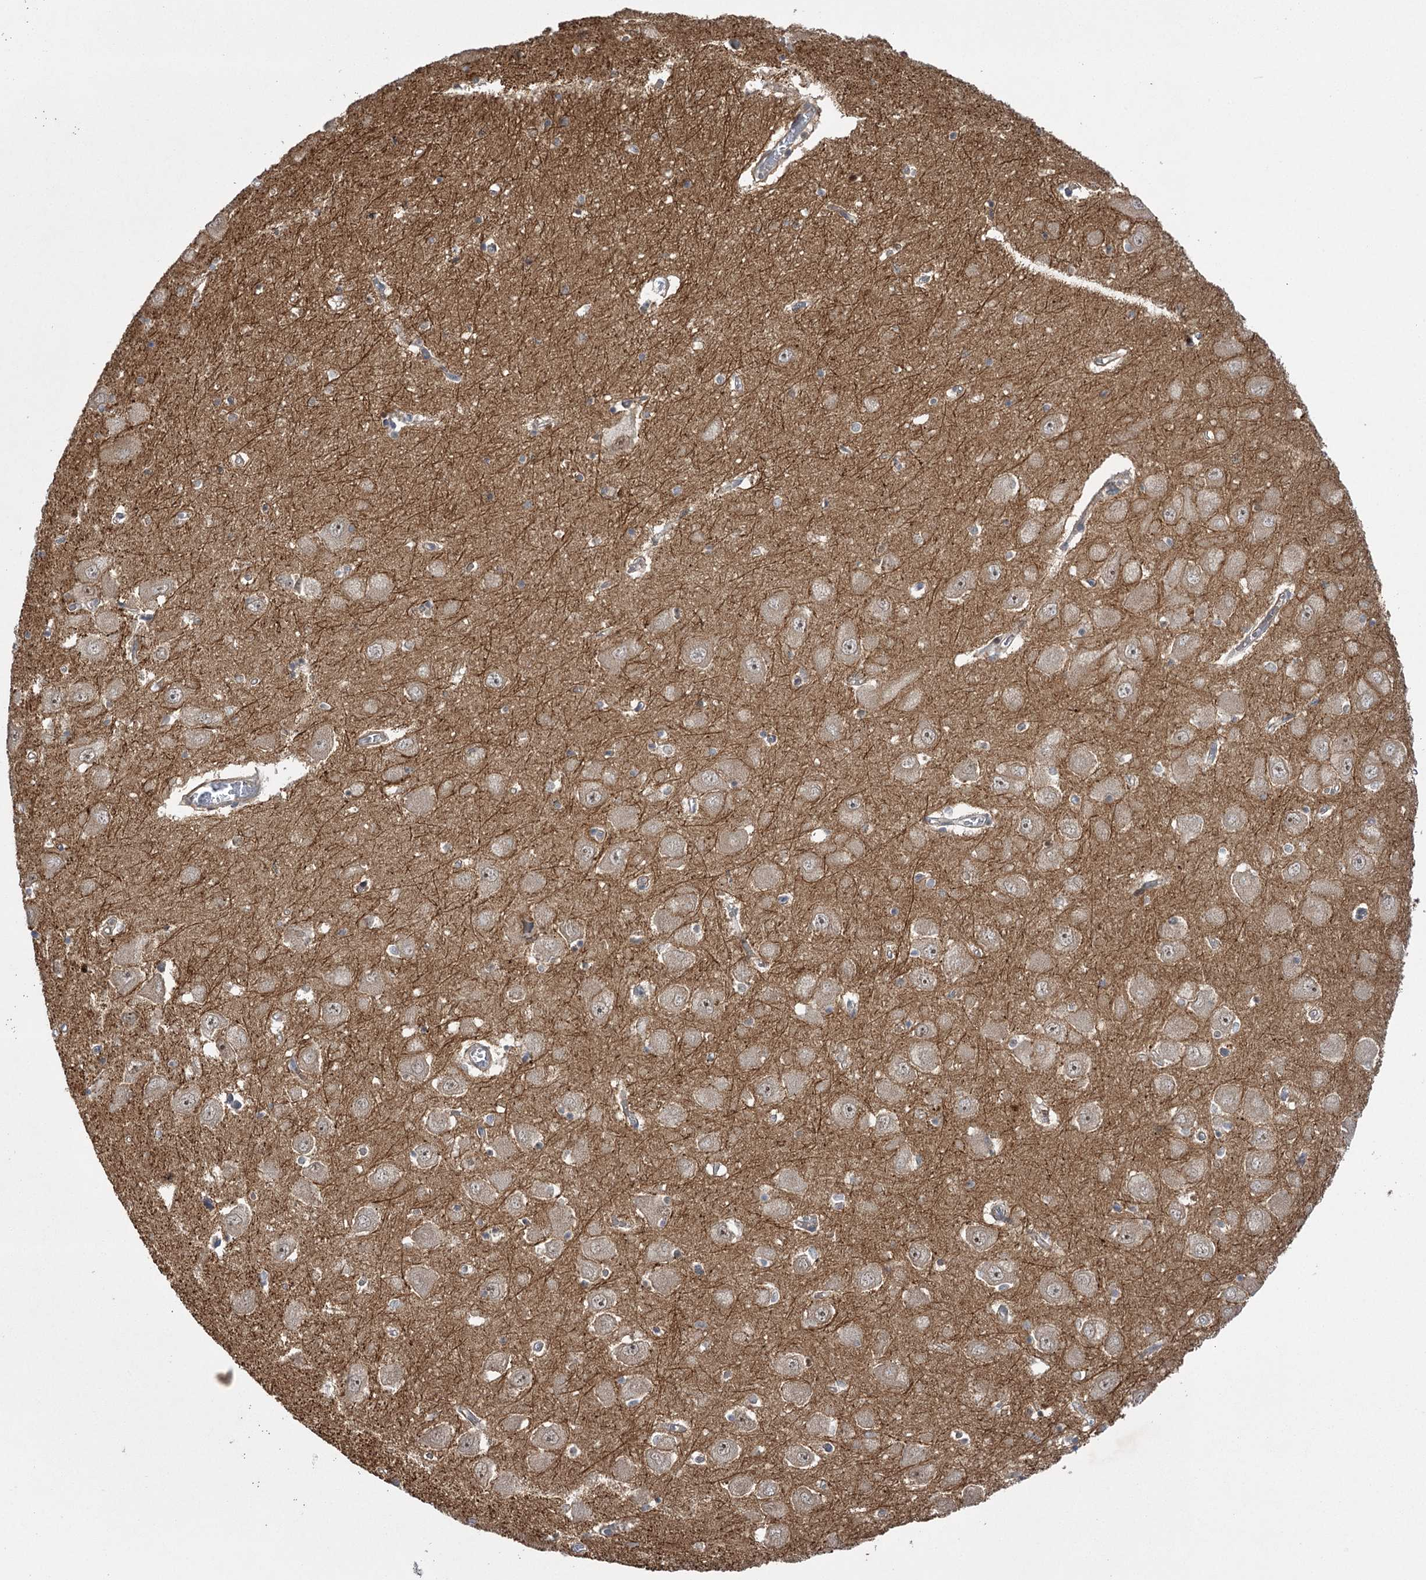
{"staining": {"intensity": "negative", "quantity": "none", "location": "none"}, "tissue": "hippocampus", "cell_type": "Glial cells", "image_type": "normal", "snomed": [{"axis": "morphology", "description": "Normal tissue, NOS"}, {"axis": "topography", "description": "Hippocampus"}], "caption": "Immunohistochemistry of benign human hippocampus shows no staining in glial cells.", "gene": "KCNN2", "patient": {"sex": "male", "age": 70}}